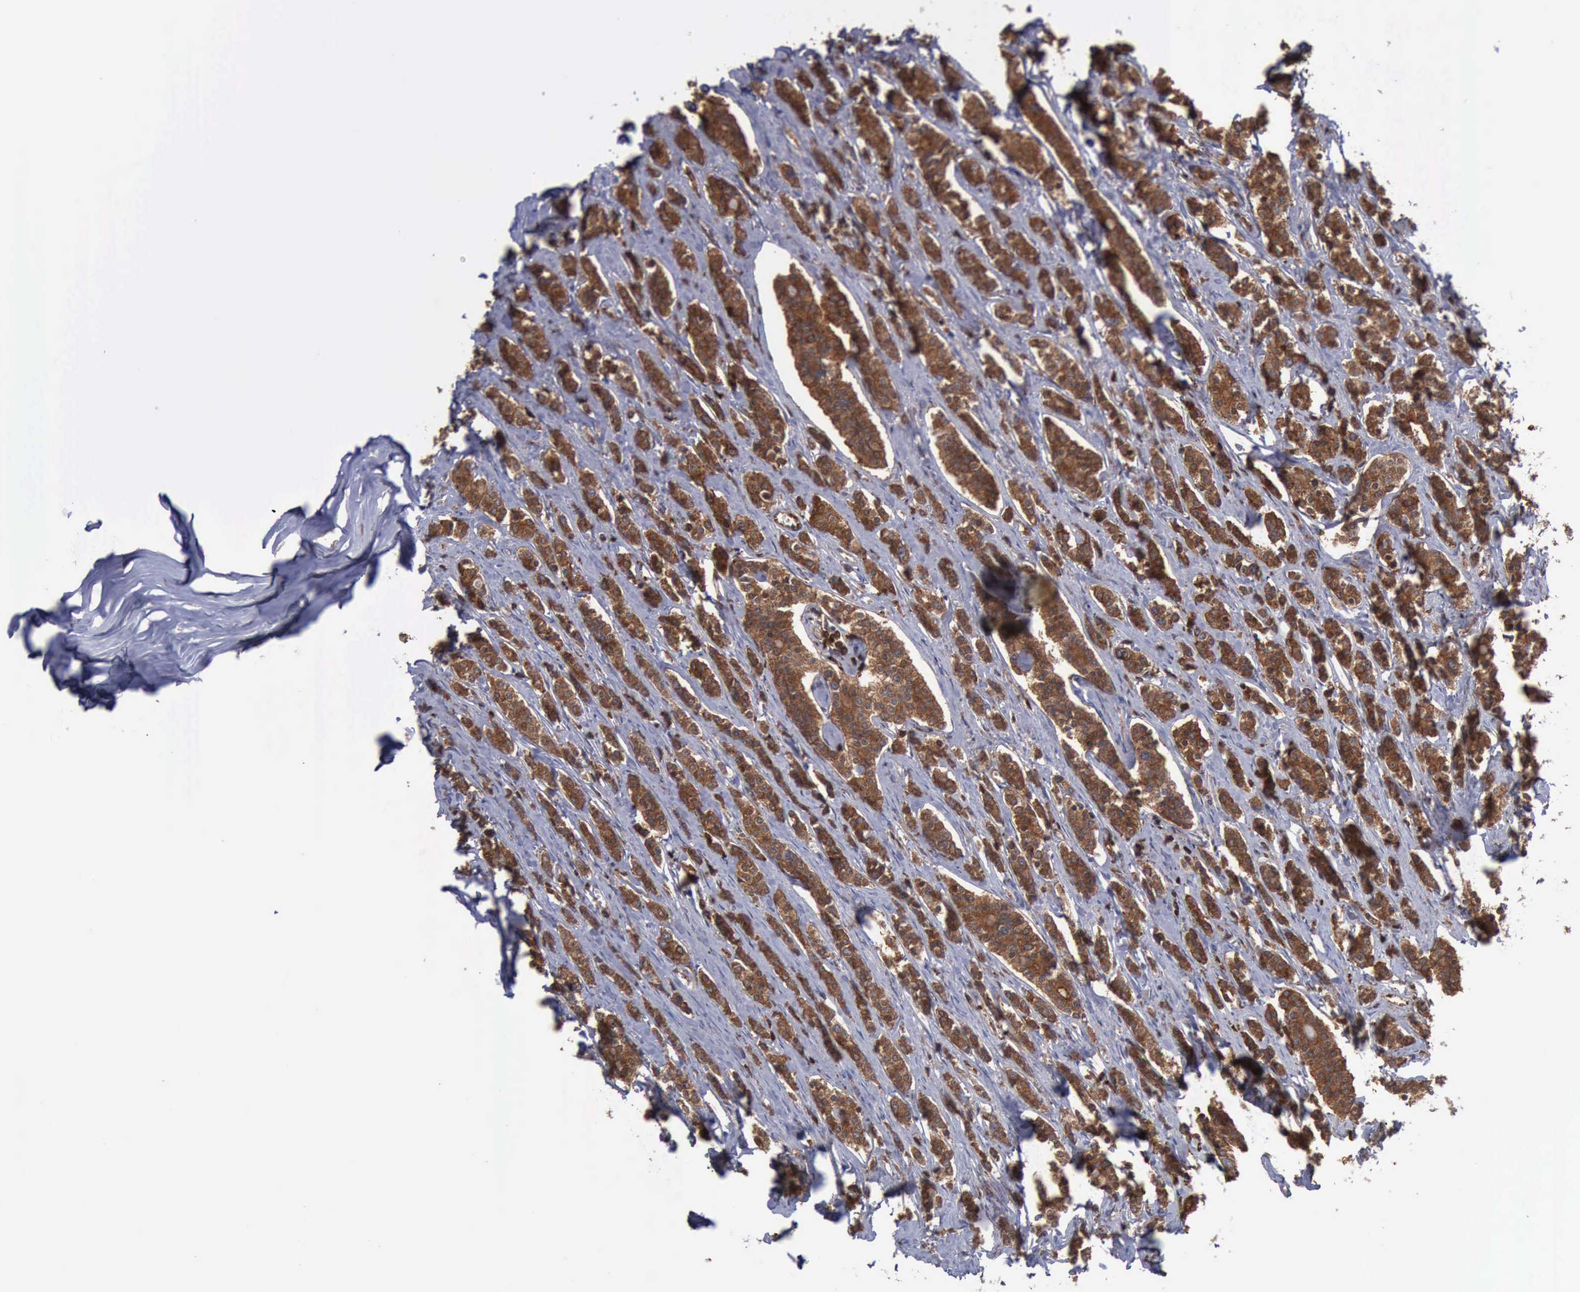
{"staining": {"intensity": "strong", "quantity": ">75%", "location": "cytoplasmic/membranous,nuclear"}, "tissue": "carcinoid", "cell_type": "Tumor cells", "image_type": "cancer", "snomed": [{"axis": "morphology", "description": "Carcinoid, malignant, NOS"}, {"axis": "topography", "description": "Small intestine"}], "caption": "The image exhibits immunohistochemical staining of carcinoid. There is strong cytoplasmic/membranous and nuclear positivity is present in about >75% of tumor cells.", "gene": "PDCD4", "patient": {"sex": "male", "age": 63}}